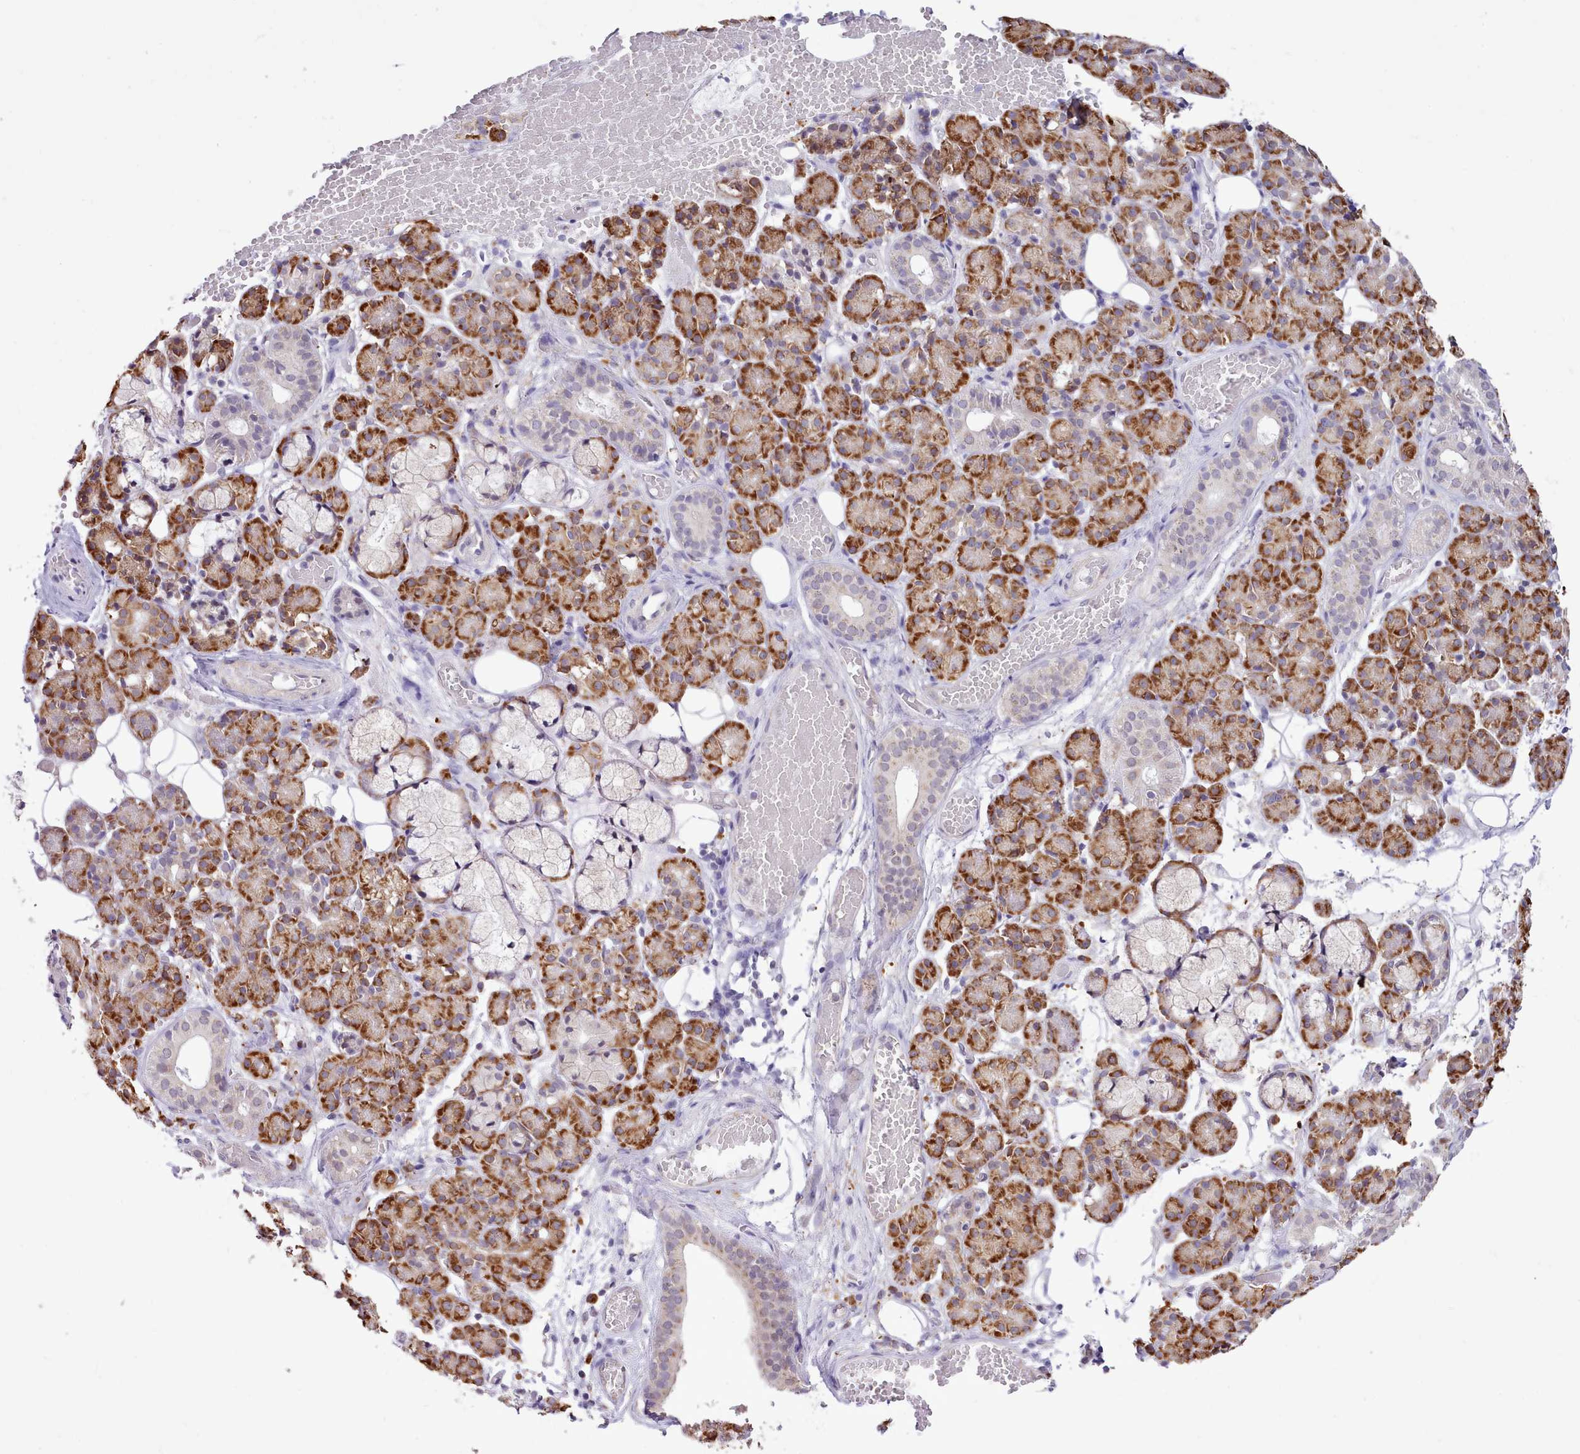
{"staining": {"intensity": "strong", "quantity": "25%-75%", "location": "cytoplasmic/membranous"}, "tissue": "salivary gland", "cell_type": "Glandular cells", "image_type": "normal", "snomed": [{"axis": "morphology", "description": "Normal tissue, NOS"}, {"axis": "topography", "description": "Salivary gland"}], "caption": "A brown stain labels strong cytoplasmic/membranous positivity of a protein in glandular cells of unremarkable human salivary gland. The protein is shown in brown color, while the nuclei are stained blue.", "gene": "SEC61B", "patient": {"sex": "male", "age": 63}}